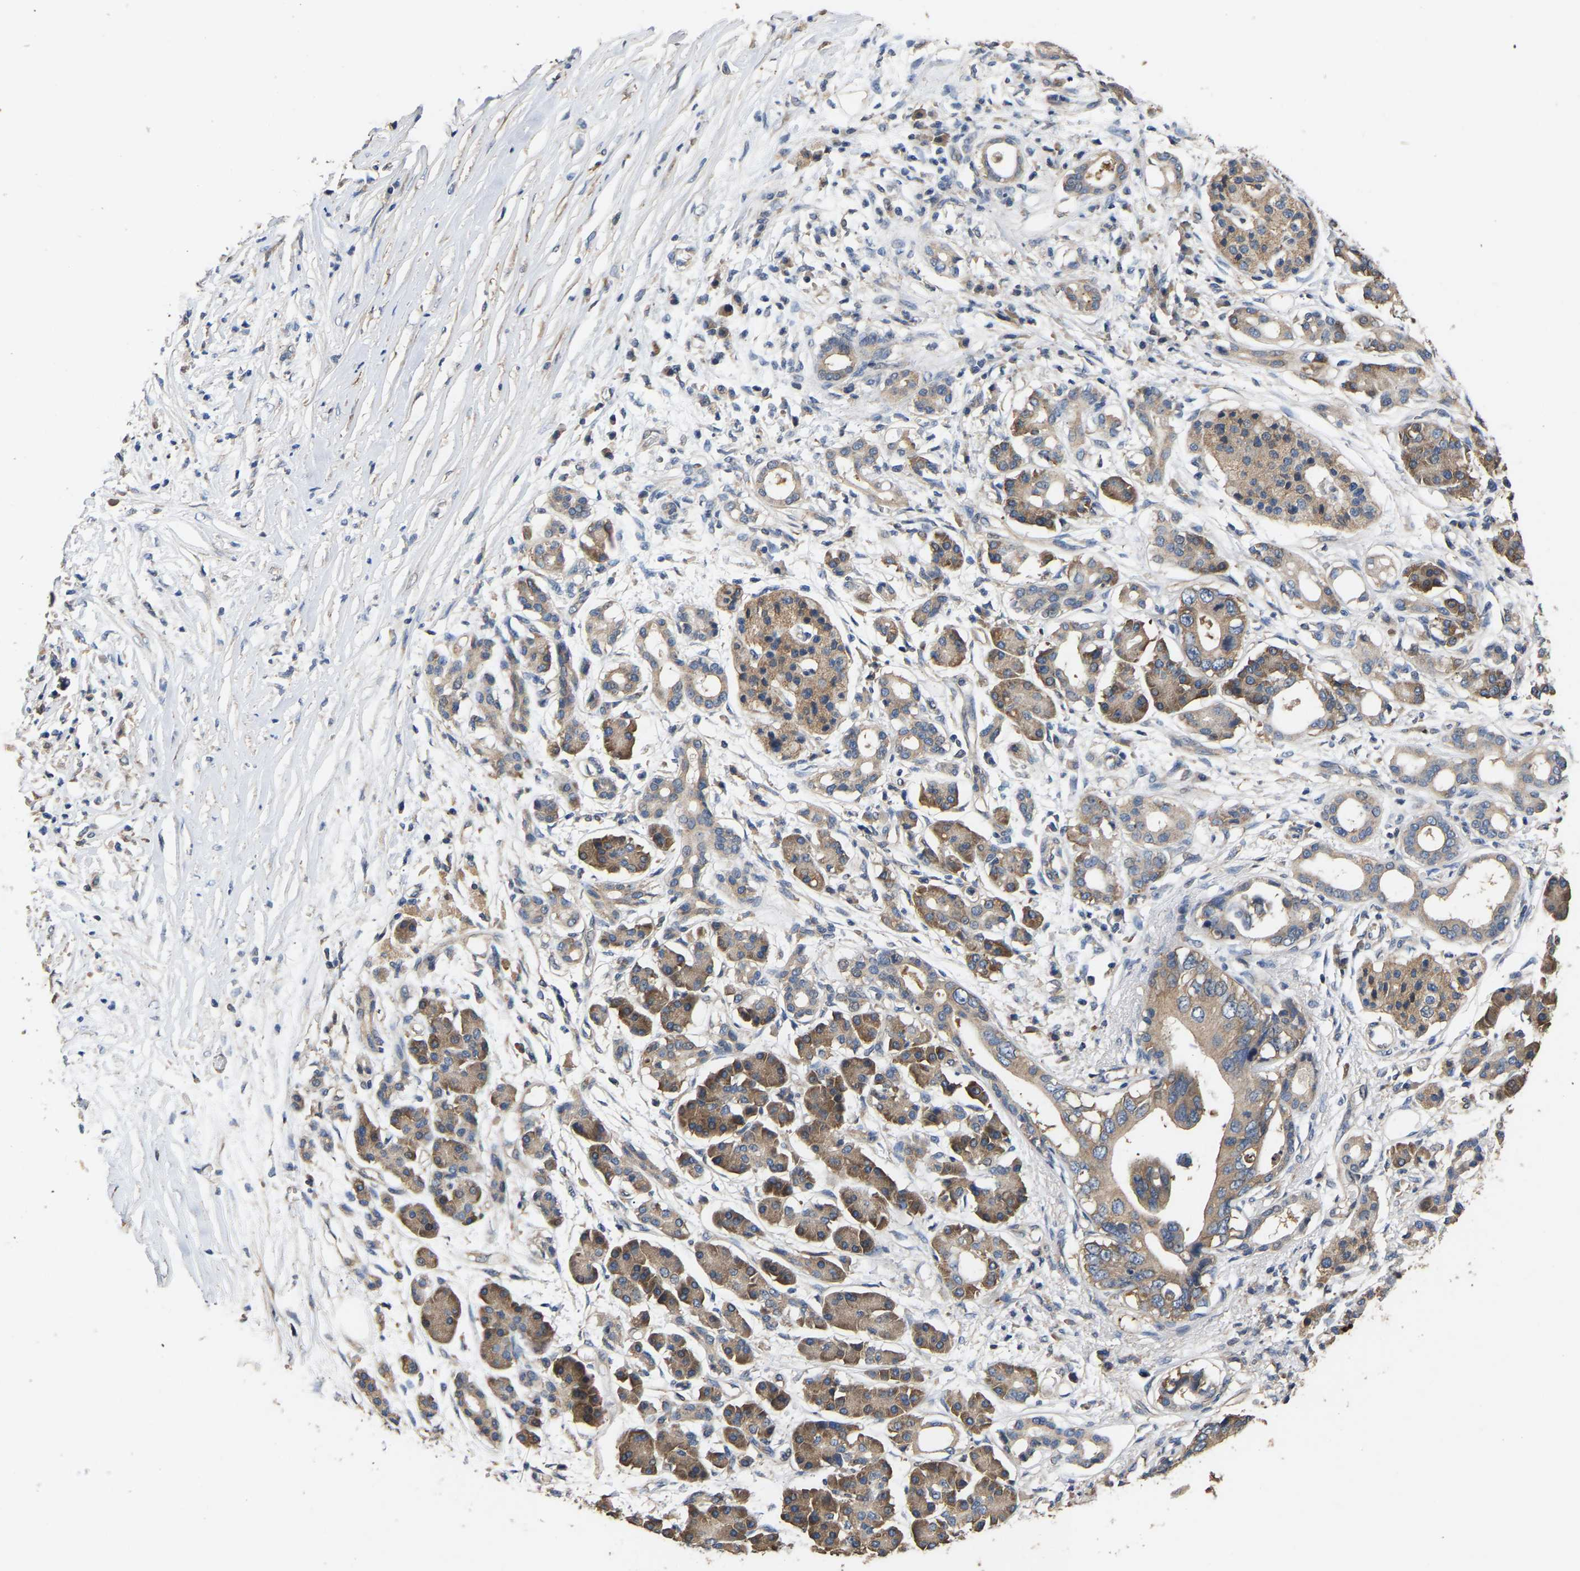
{"staining": {"intensity": "weak", "quantity": ">75%", "location": "cytoplasmic/membranous"}, "tissue": "pancreatic cancer", "cell_type": "Tumor cells", "image_type": "cancer", "snomed": [{"axis": "morphology", "description": "Adenocarcinoma, NOS"}, {"axis": "topography", "description": "Pancreas"}], "caption": "Immunohistochemistry (IHC) of human pancreatic cancer (adenocarcinoma) exhibits low levels of weak cytoplasmic/membranous positivity in about >75% of tumor cells.", "gene": "AIMP2", "patient": {"sex": "male", "age": 77}}